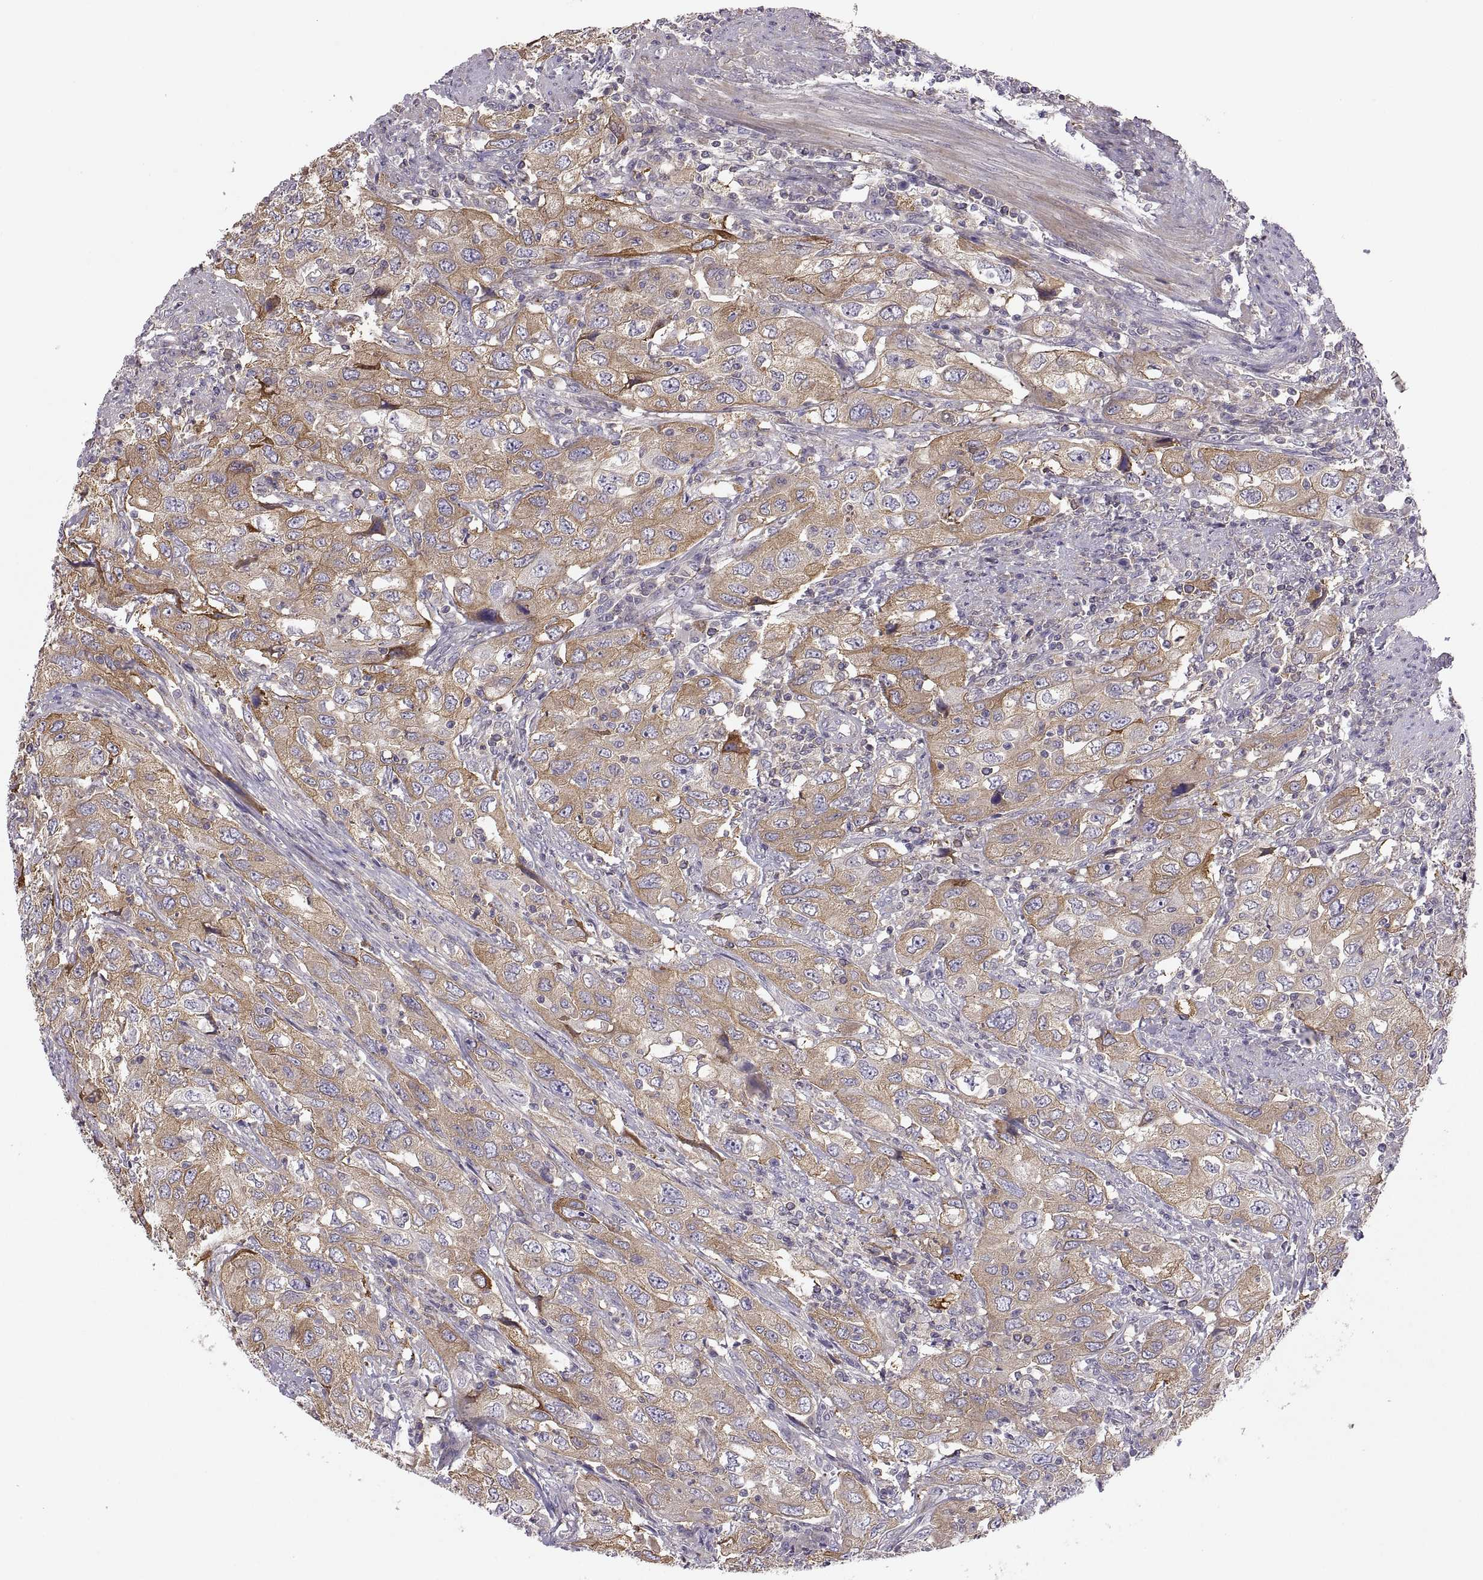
{"staining": {"intensity": "moderate", "quantity": ">75%", "location": "cytoplasmic/membranous"}, "tissue": "urothelial cancer", "cell_type": "Tumor cells", "image_type": "cancer", "snomed": [{"axis": "morphology", "description": "Urothelial carcinoma, High grade"}, {"axis": "topography", "description": "Urinary bladder"}], "caption": "About >75% of tumor cells in human urothelial carcinoma (high-grade) reveal moderate cytoplasmic/membranous protein expression as visualized by brown immunohistochemical staining.", "gene": "SPATA32", "patient": {"sex": "male", "age": 76}}